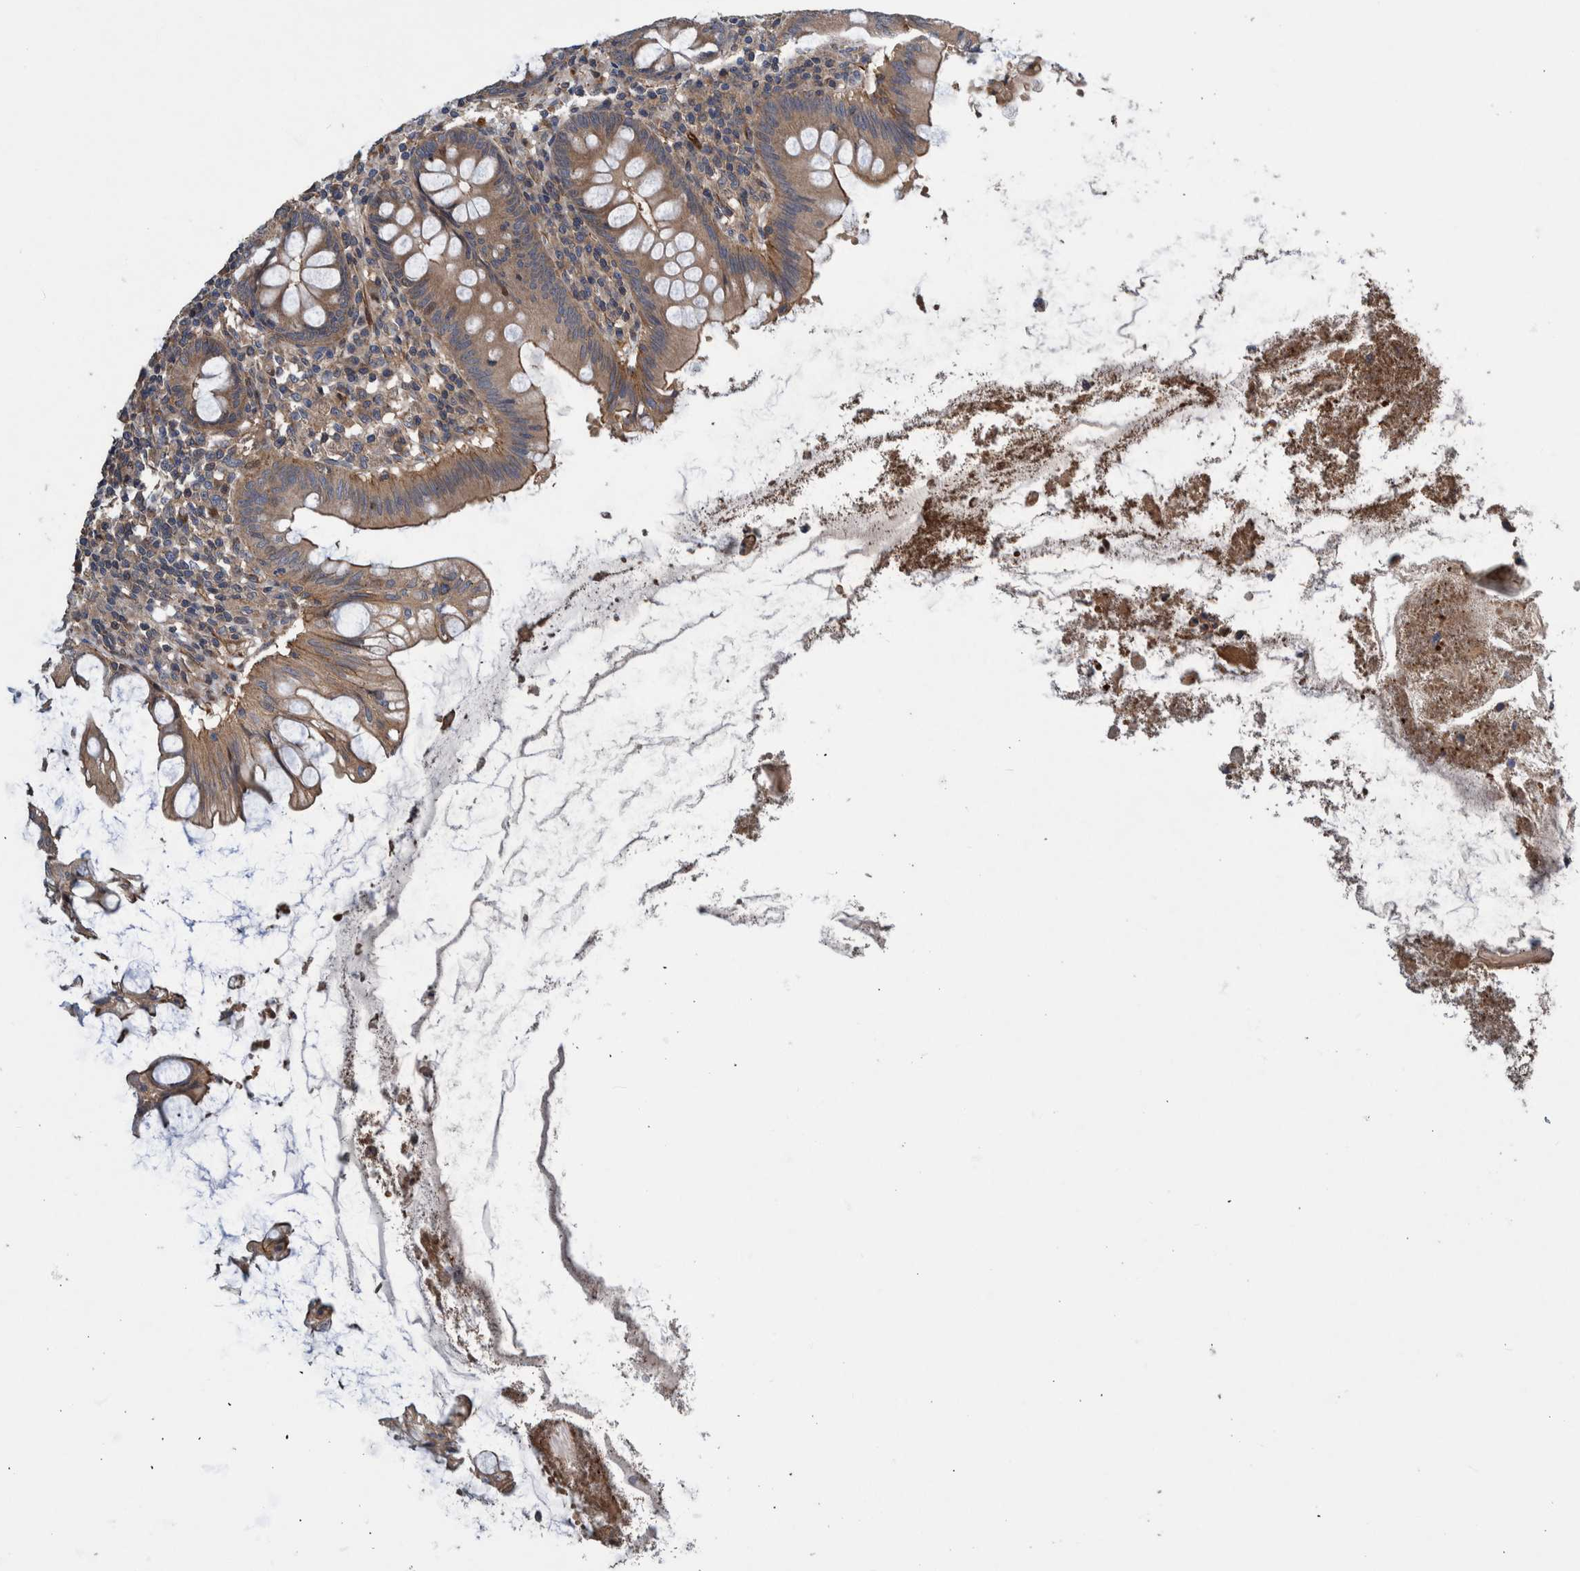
{"staining": {"intensity": "moderate", "quantity": ">75%", "location": "cytoplasmic/membranous"}, "tissue": "appendix", "cell_type": "Glandular cells", "image_type": "normal", "snomed": [{"axis": "morphology", "description": "Normal tissue, NOS"}, {"axis": "topography", "description": "Appendix"}], "caption": "The image shows immunohistochemical staining of benign appendix. There is moderate cytoplasmic/membranous staining is present in approximately >75% of glandular cells.", "gene": "GRPEL2", "patient": {"sex": "male", "age": 56}}